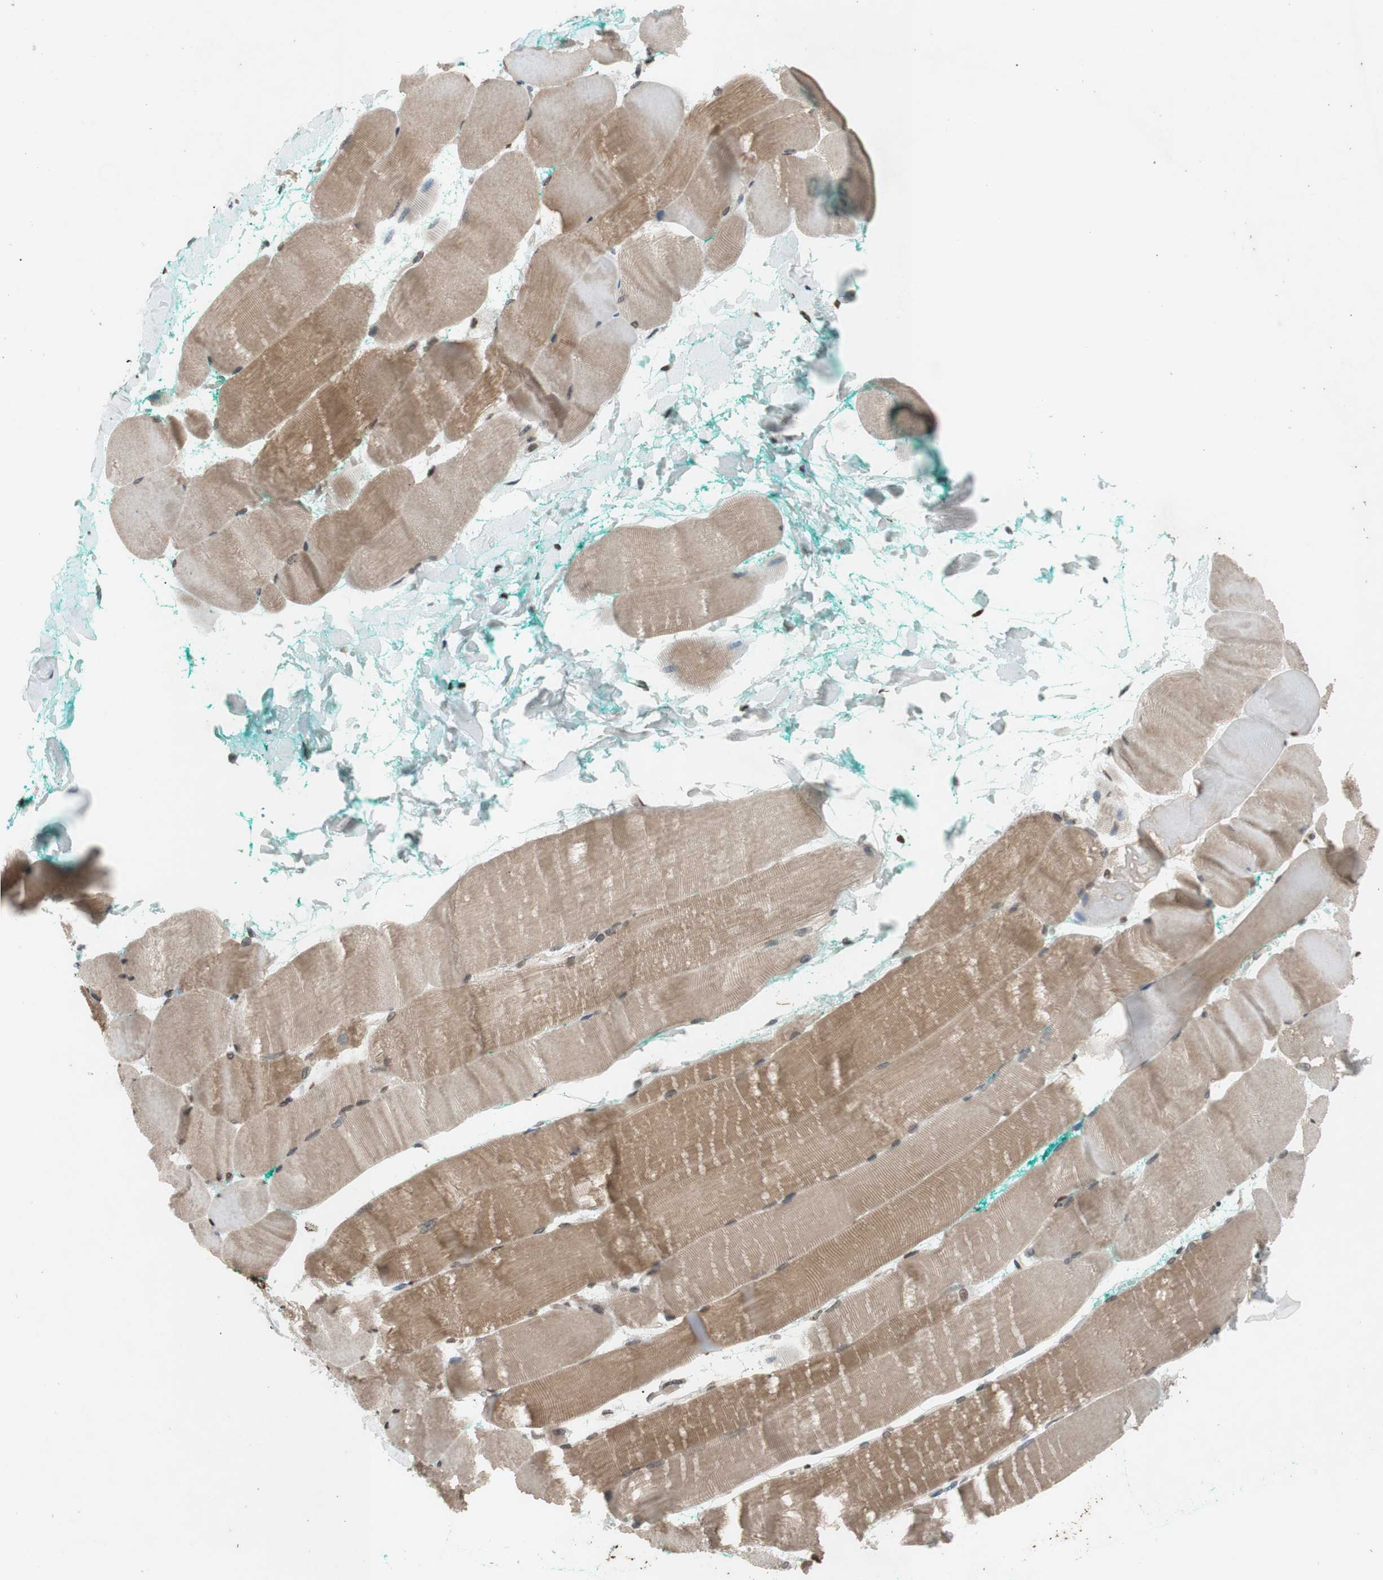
{"staining": {"intensity": "moderate", "quantity": ">75%", "location": "cytoplasmic/membranous"}, "tissue": "skeletal muscle", "cell_type": "Myocytes", "image_type": "normal", "snomed": [{"axis": "morphology", "description": "Normal tissue, NOS"}, {"axis": "morphology", "description": "Squamous cell carcinoma, NOS"}, {"axis": "topography", "description": "Skeletal muscle"}], "caption": "Immunohistochemical staining of benign skeletal muscle exhibits medium levels of moderate cytoplasmic/membranous positivity in approximately >75% of myocytes.", "gene": "MCM6", "patient": {"sex": "male", "age": 51}}